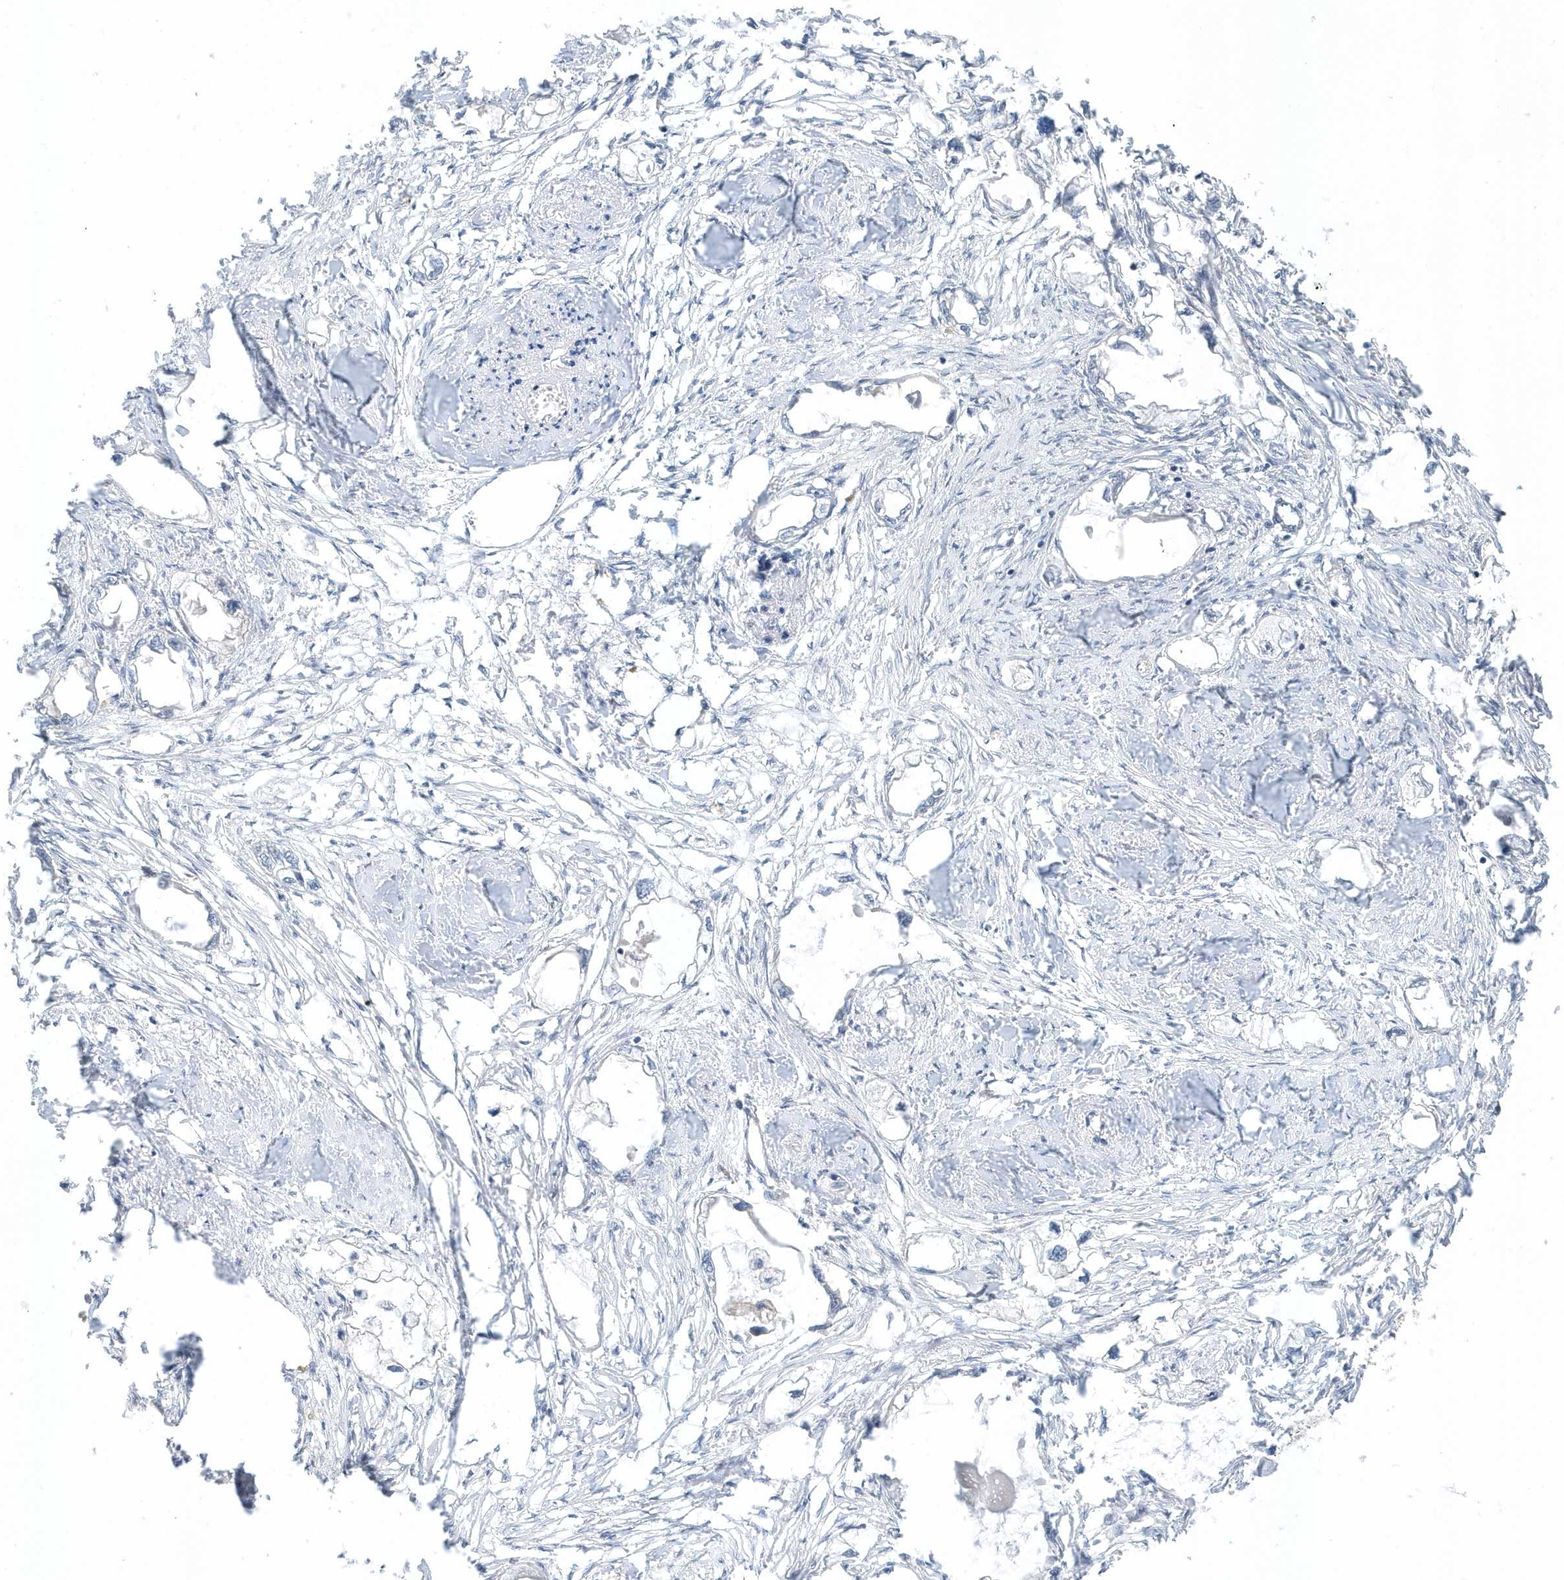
{"staining": {"intensity": "negative", "quantity": "none", "location": "none"}, "tissue": "endometrial cancer", "cell_type": "Tumor cells", "image_type": "cancer", "snomed": [{"axis": "morphology", "description": "Adenocarcinoma, NOS"}, {"axis": "morphology", "description": "Adenocarcinoma, metastatic, NOS"}, {"axis": "topography", "description": "Adipose tissue"}, {"axis": "topography", "description": "Endometrium"}], "caption": "Immunohistochemistry of endometrial metastatic adenocarcinoma shows no positivity in tumor cells. (Brightfield microscopy of DAB immunohistochemistry (IHC) at high magnification).", "gene": "USP53", "patient": {"sex": "female", "age": 67}}